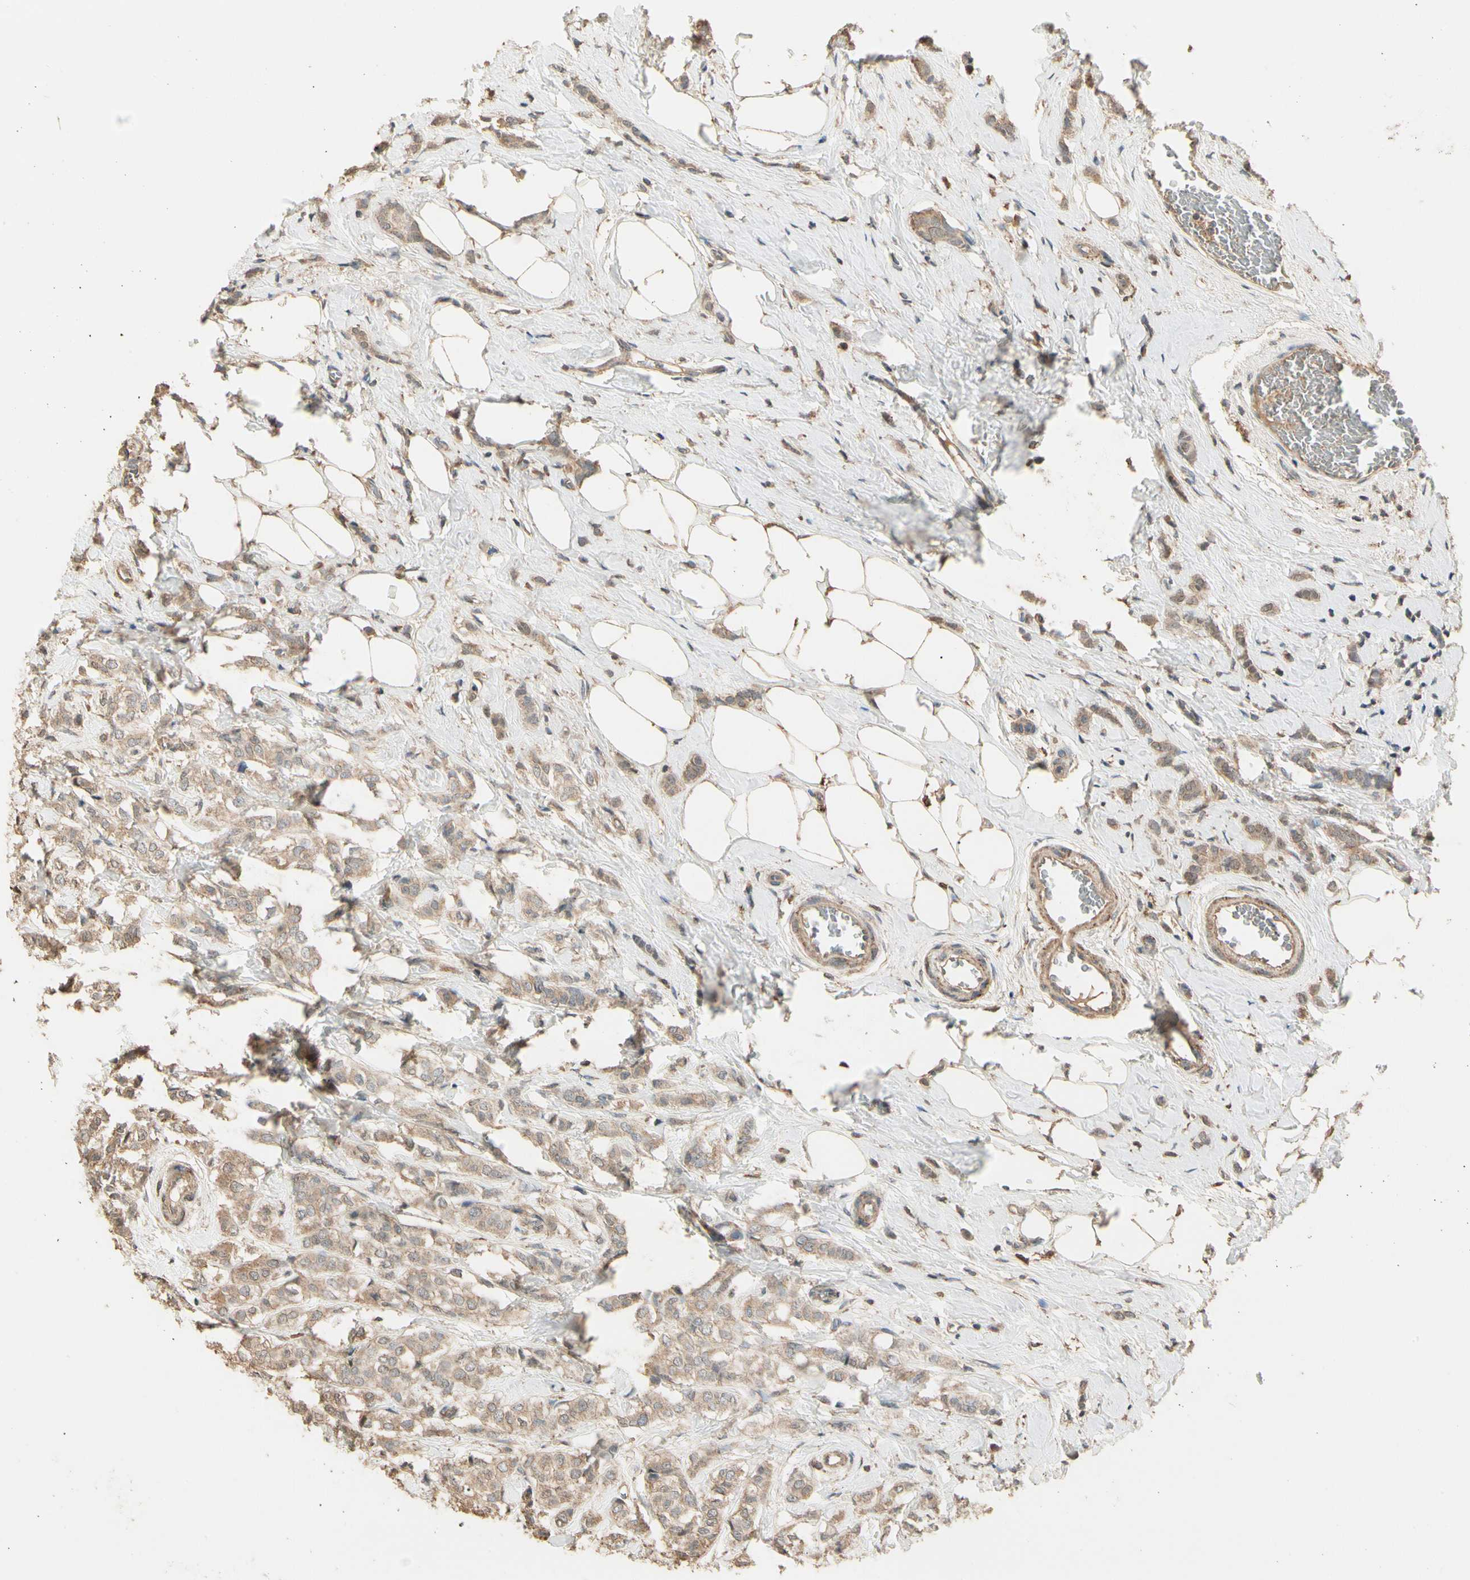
{"staining": {"intensity": "weak", "quantity": ">75%", "location": "cytoplasmic/membranous"}, "tissue": "breast cancer", "cell_type": "Tumor cells", "image_type": "cancer", "snomed": [{"axis": "morphology", "description": "Lobular carcinoma"}, {"axis": "topography", "description": "Breast"}], "caption": "Lobular carcinoma (breast) stained with immunohistochemistry (IHC) displays weak cytoplasmic/membranous staining in approximately >75% of tumor cells.", "gene": "CDH6", "patient": {"sex": "female", "age": 60}}